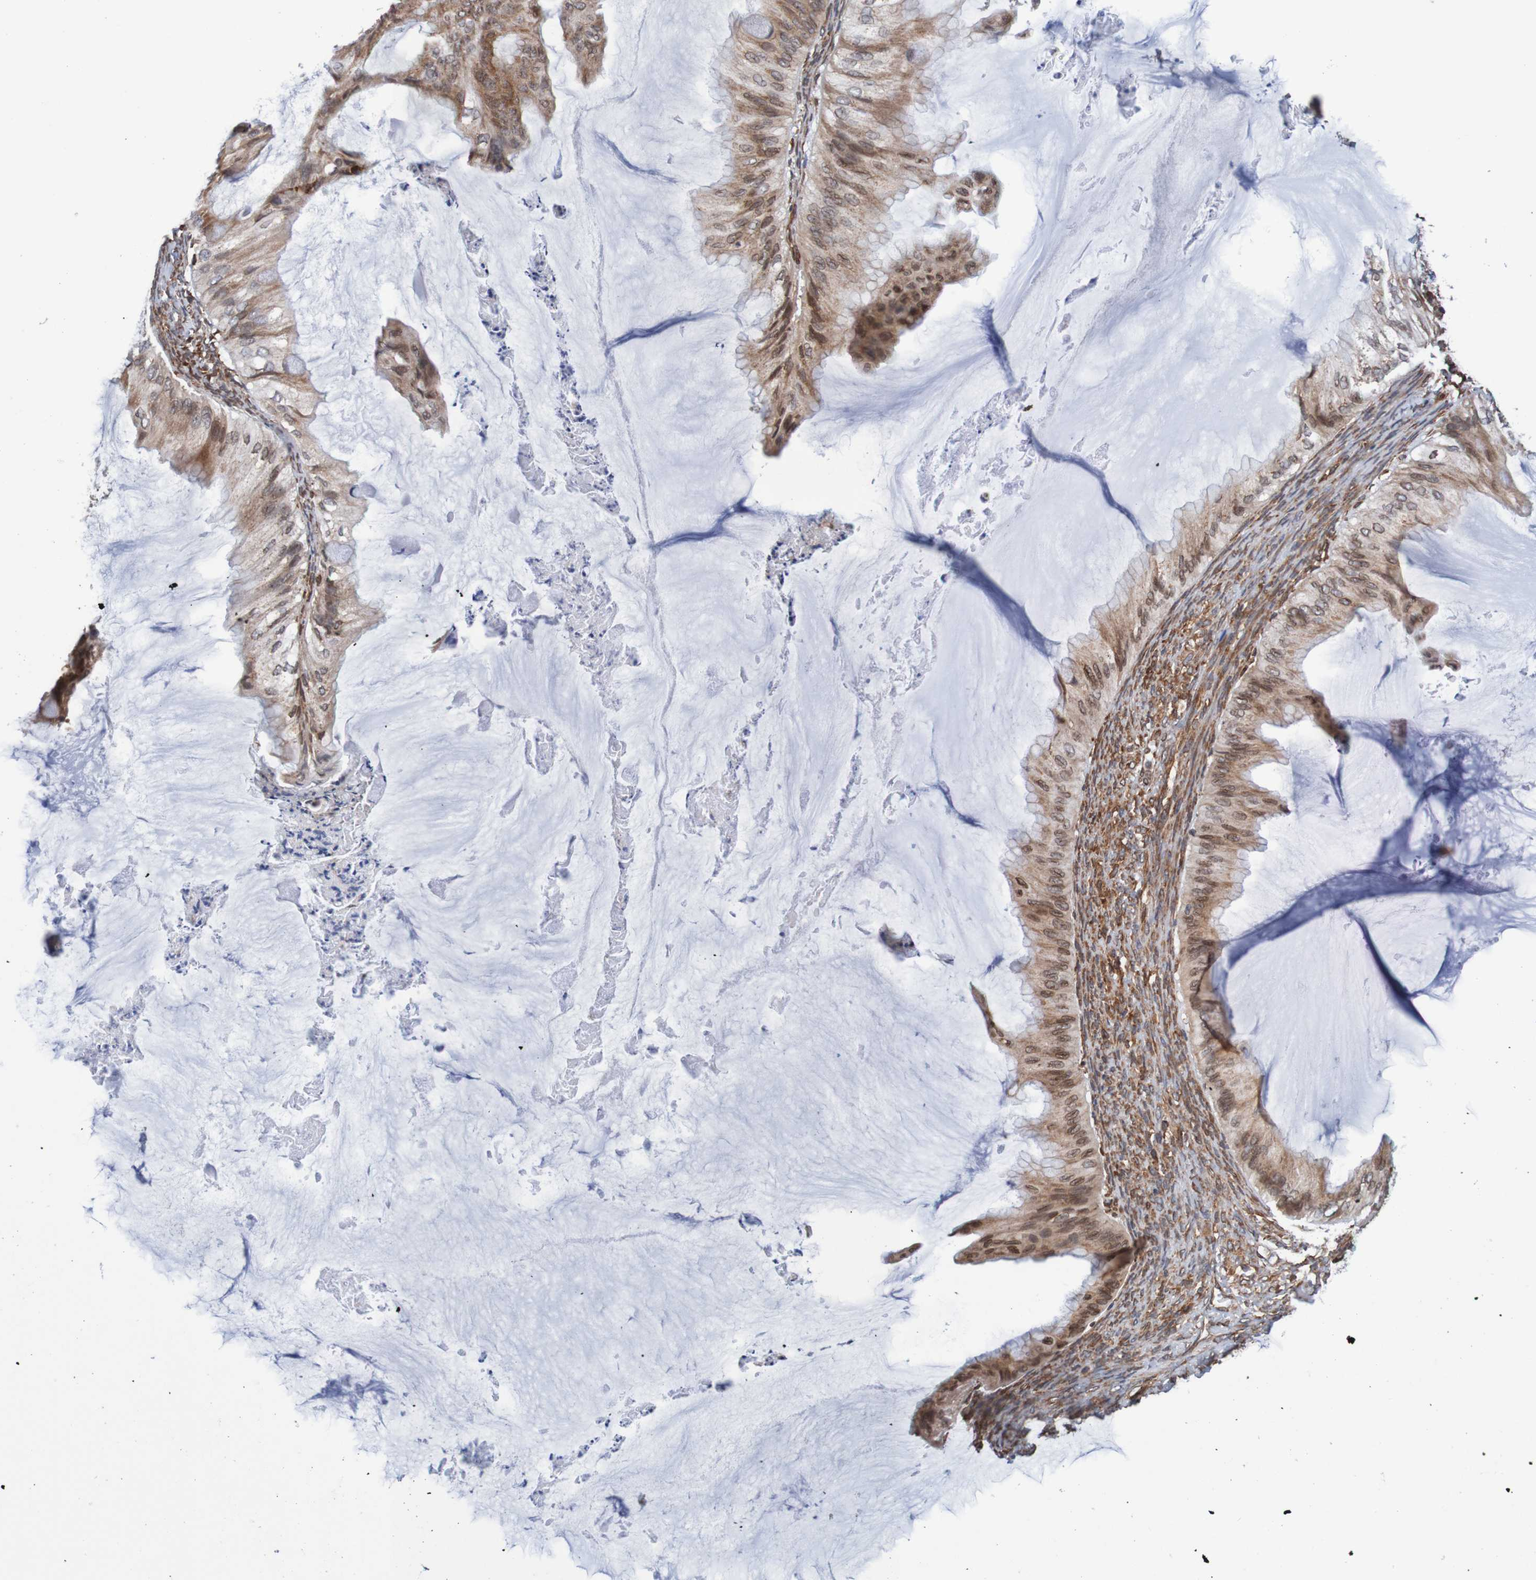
{"staining": {"intensity": "moderate", "quantity": ">75%", "location": "cytoplasmic/membranous,nuclear"}, "tissue": "ovarian cancer", "cell_type": "Tumor cells", "image_type": "cancer", "snomed": [{"axis": "morphology", "description": "Cystadenocarcinoma, mucinous, NOS"}, {"axis": "topography", "description": "Ovary"}], "caption": "Immunohistochemistry (IHC) staining of ovarian cancer, which exhibits medium levels of moderate cytoplasmic/membranous and nuclear positivity in approximately >75% of tumor cells indicating moderate cytoplasmic/membranous and nuclear protein positivity. The staining was performed using DAB (brown) for protein detection and nuclei were counterstained in hematoxylin (blue).", "gene": "TMEM109", "patient": {"sex": "female", "age": 61}}